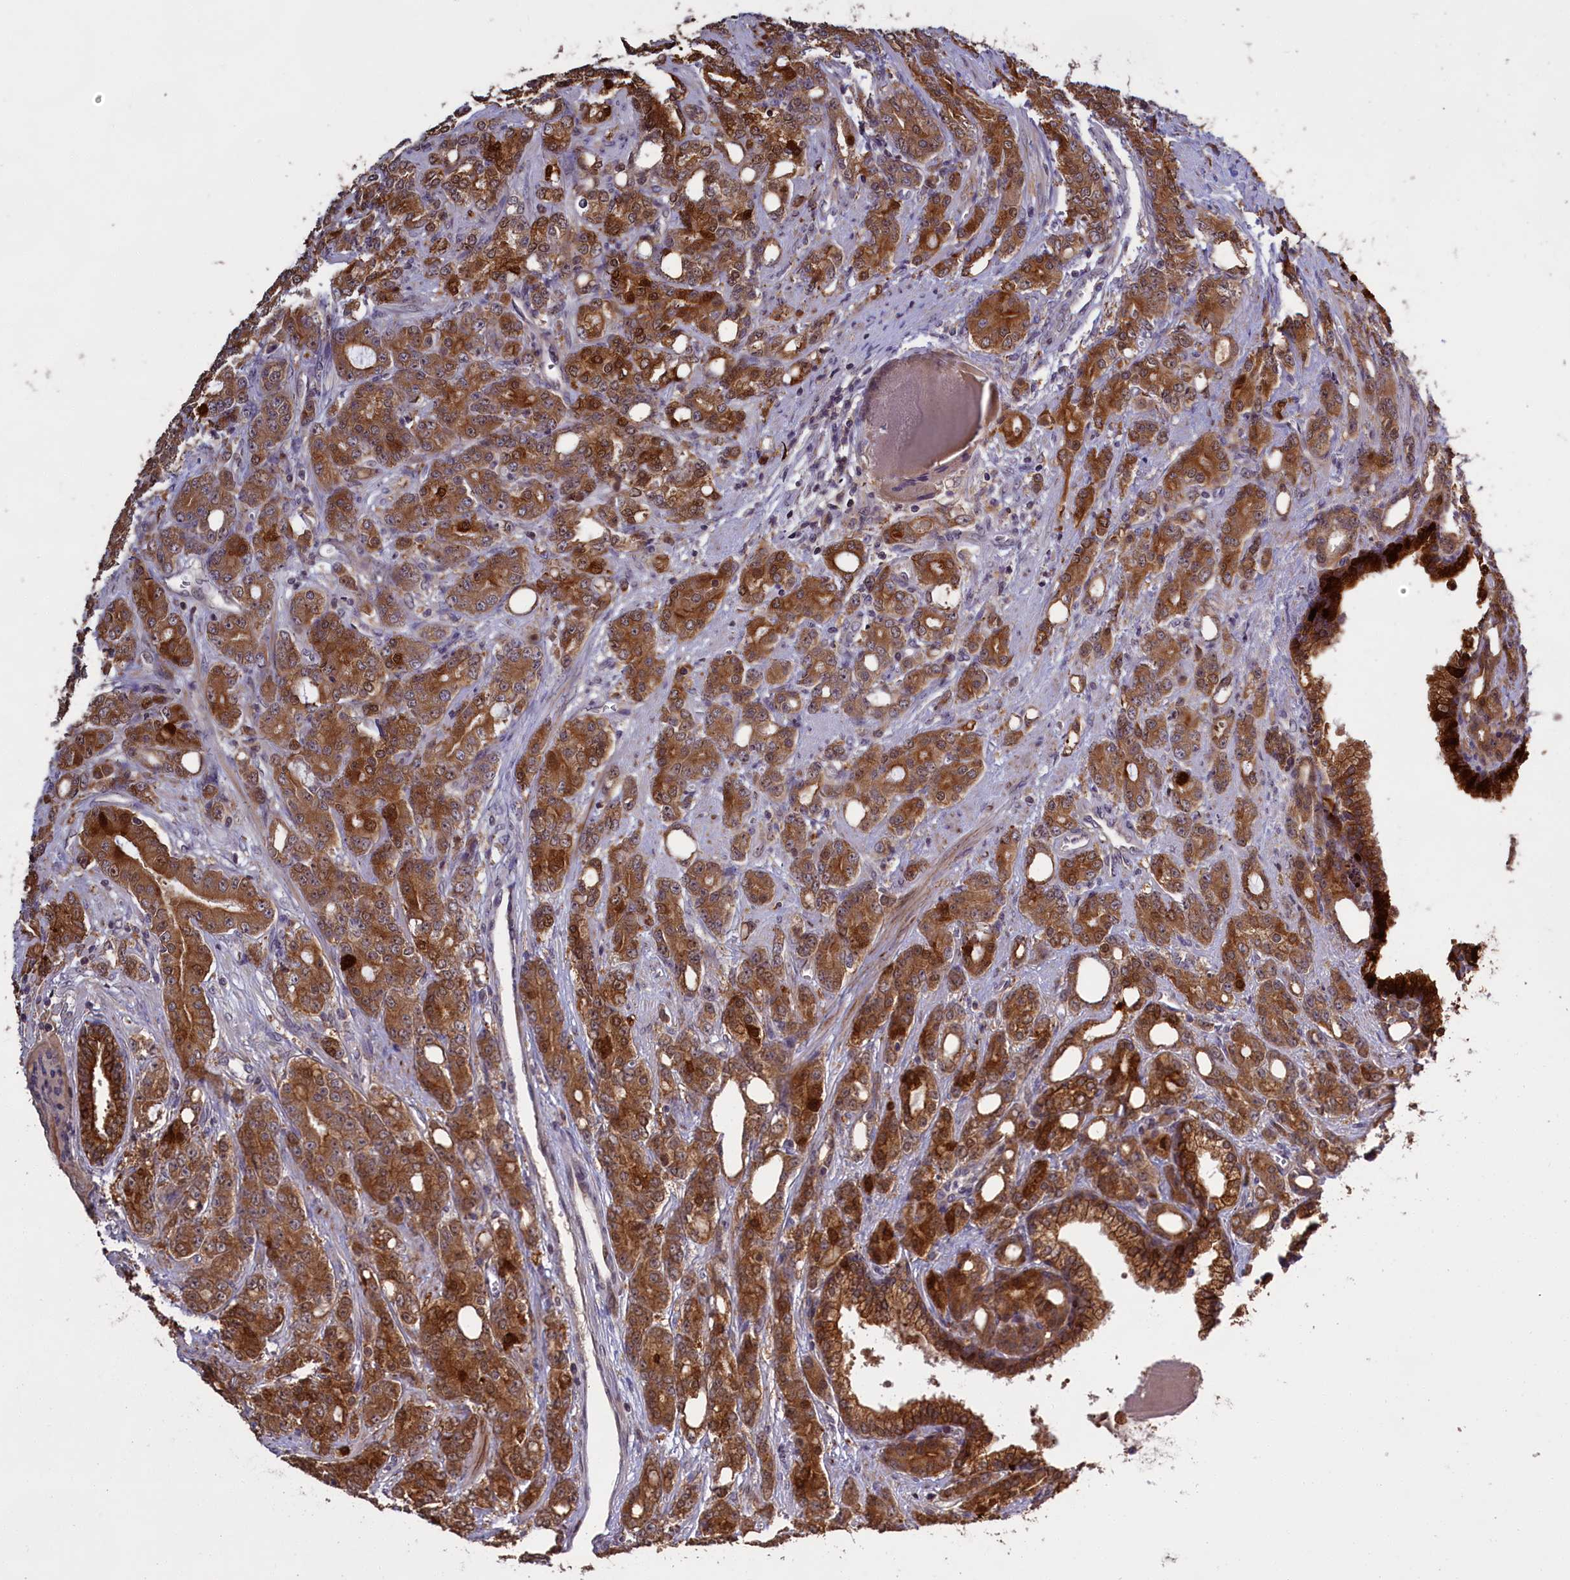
{"staining": {"intensity": "strong", "quantity": ">75%", "location": "cytoplasmic/membranous,nuclear"}, "tissue": "prostate cancer", "cell_type": "Tumor cells", "image_type": "cancer", "snomed": [{"axis": "morphology", "description": "Adenocarcinoma, High grade"}, {"axis": "topography", "description": "Prostate"}], "caption": "Prostate adenocarcinoma (high-grade) stained for a protein (brown) demonstrates strong cytoplasmic/membranous and nuclear positive staining in about >75% of tumor cells.", "gene": "DENND1B", "patient": {"sex": "male", "age": 62}}